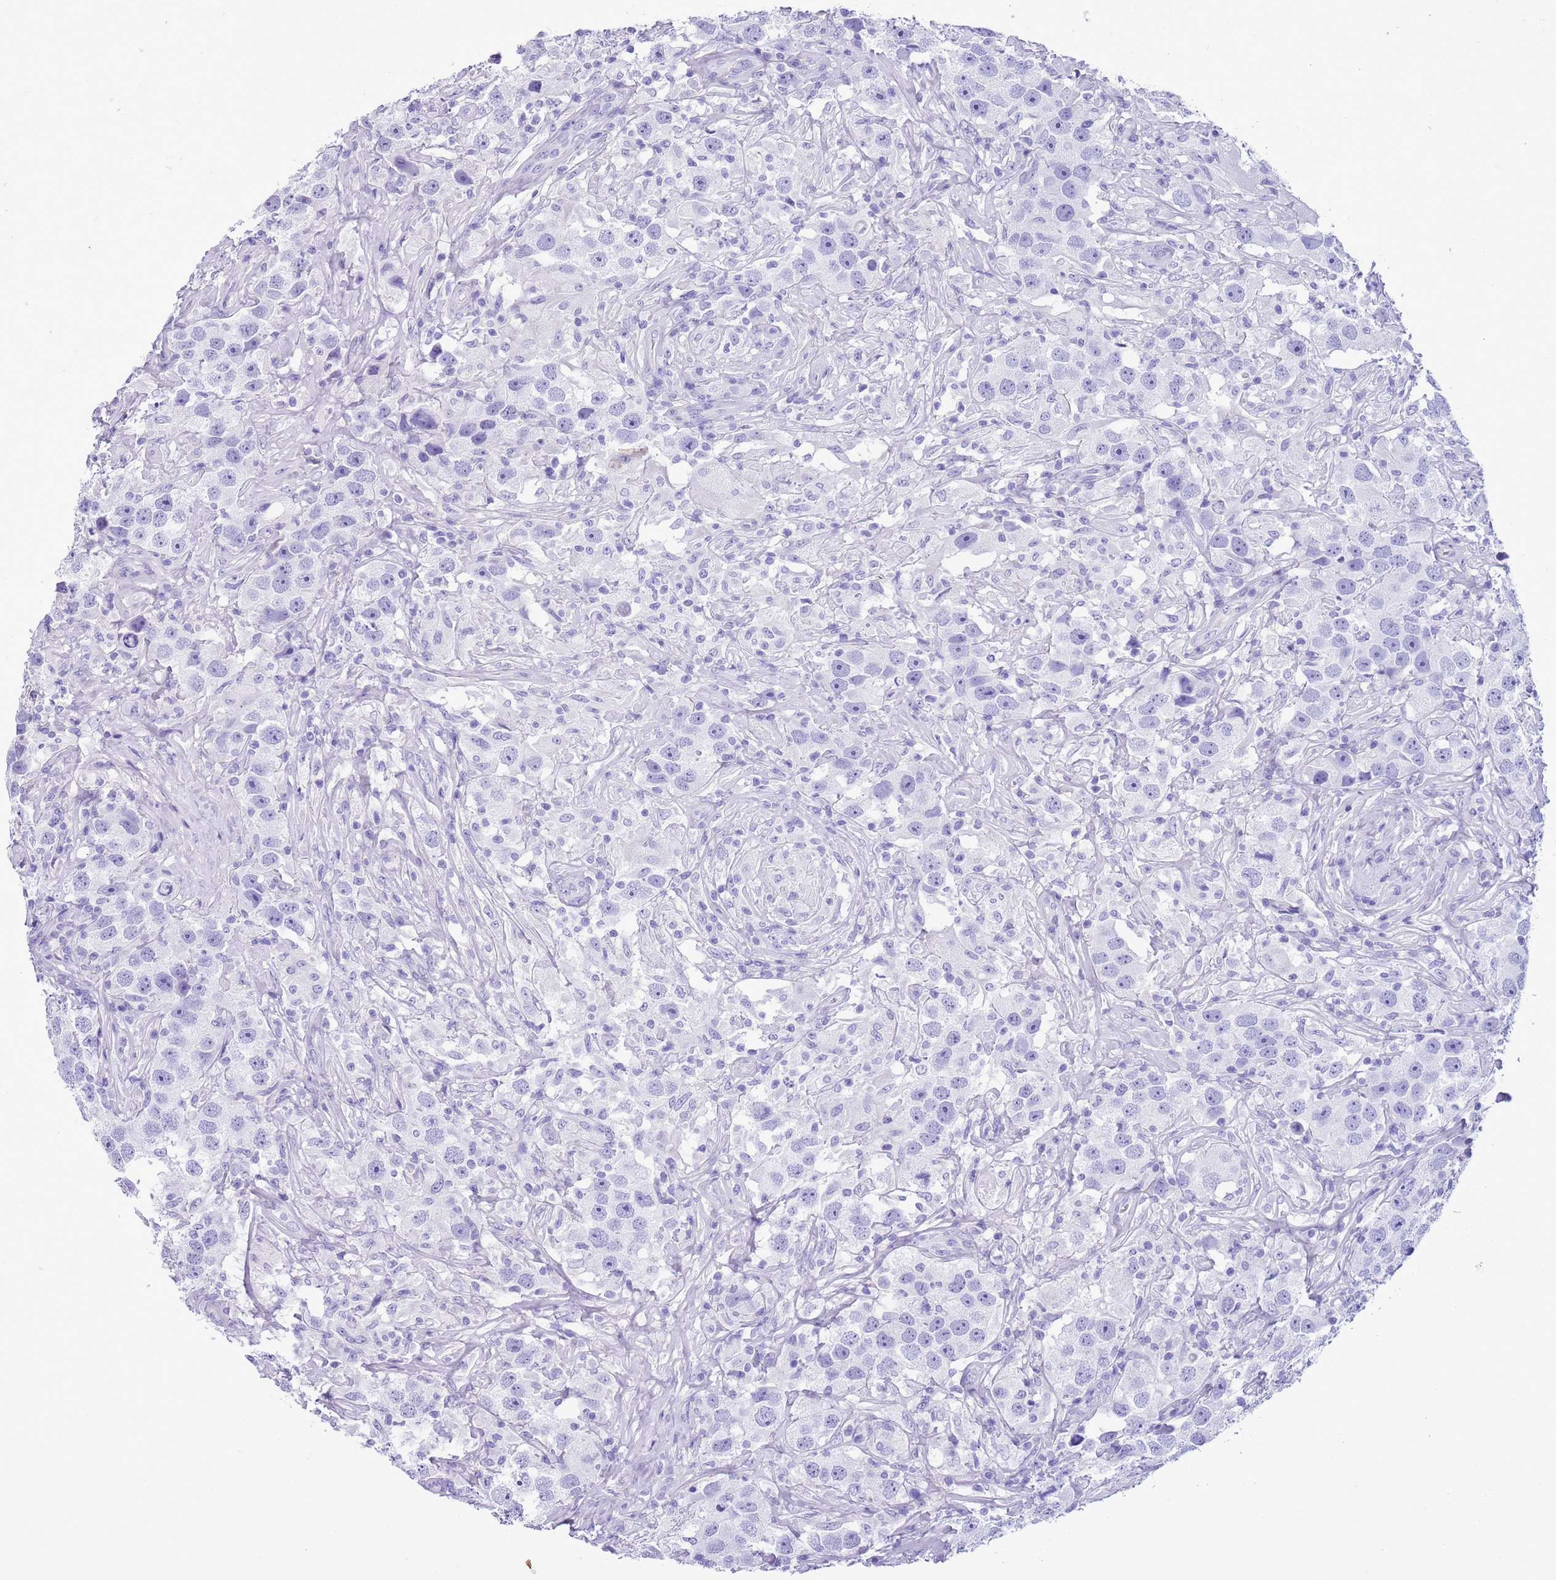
{"staining": {"intensity": "negative", "quantity": "none", "location": "none"}, "tissue": "testis cancer", "cell_type": "Tumor cells", "image_type": "cancer", "snomed": [{"axis": "morphology", "description": "Seminoma, NOS"}, {"axis": "topography", "description": "Testis"}], "caption": "An immunohistochemistry (IHC) histopathology image of testis seminoma is shown. There is no staining in tumor cells of testis seminoma.", "gene": "TBC1D10B", "patient": {"sex": "male", "age": 49}}